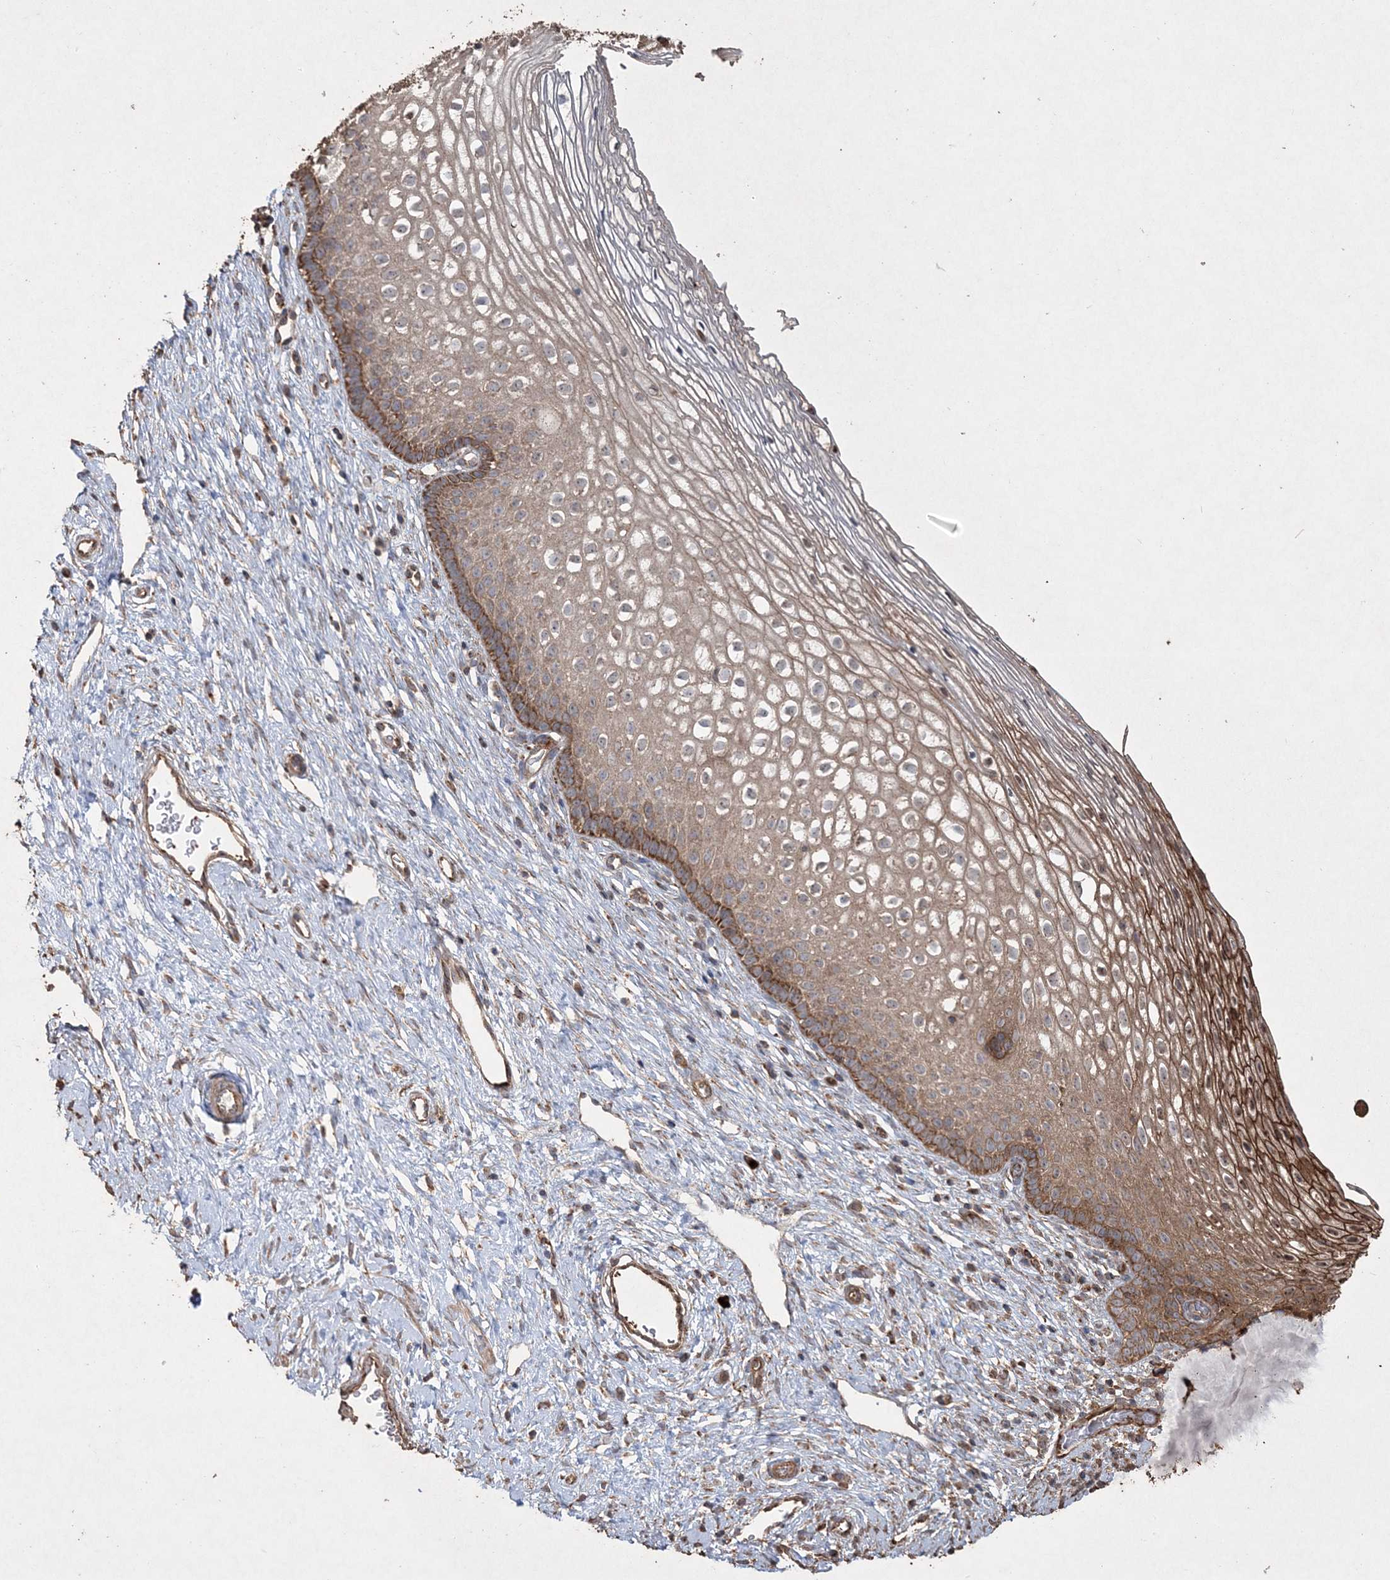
{"staining": {"intensity": "moderate", "quantity": "25%-75%", "location": "cytoplasmic/membranous"}, "tissue": "cervix", "cell_type": "Glandular cells", "image_type": "normal", "snomed": [{"axis": "morphology", "description": "Normal tissue, NOS"}, {"axis": "topography", "description": "Cervix"}], "caption": "Protein staining reveals moderate cytoplasmic/membranous expression in approximately 25%-75% of glandular cells in unremarkable cervix.", "gene": "TTC7A", "patient": {"sex": "female", "age": 27}}